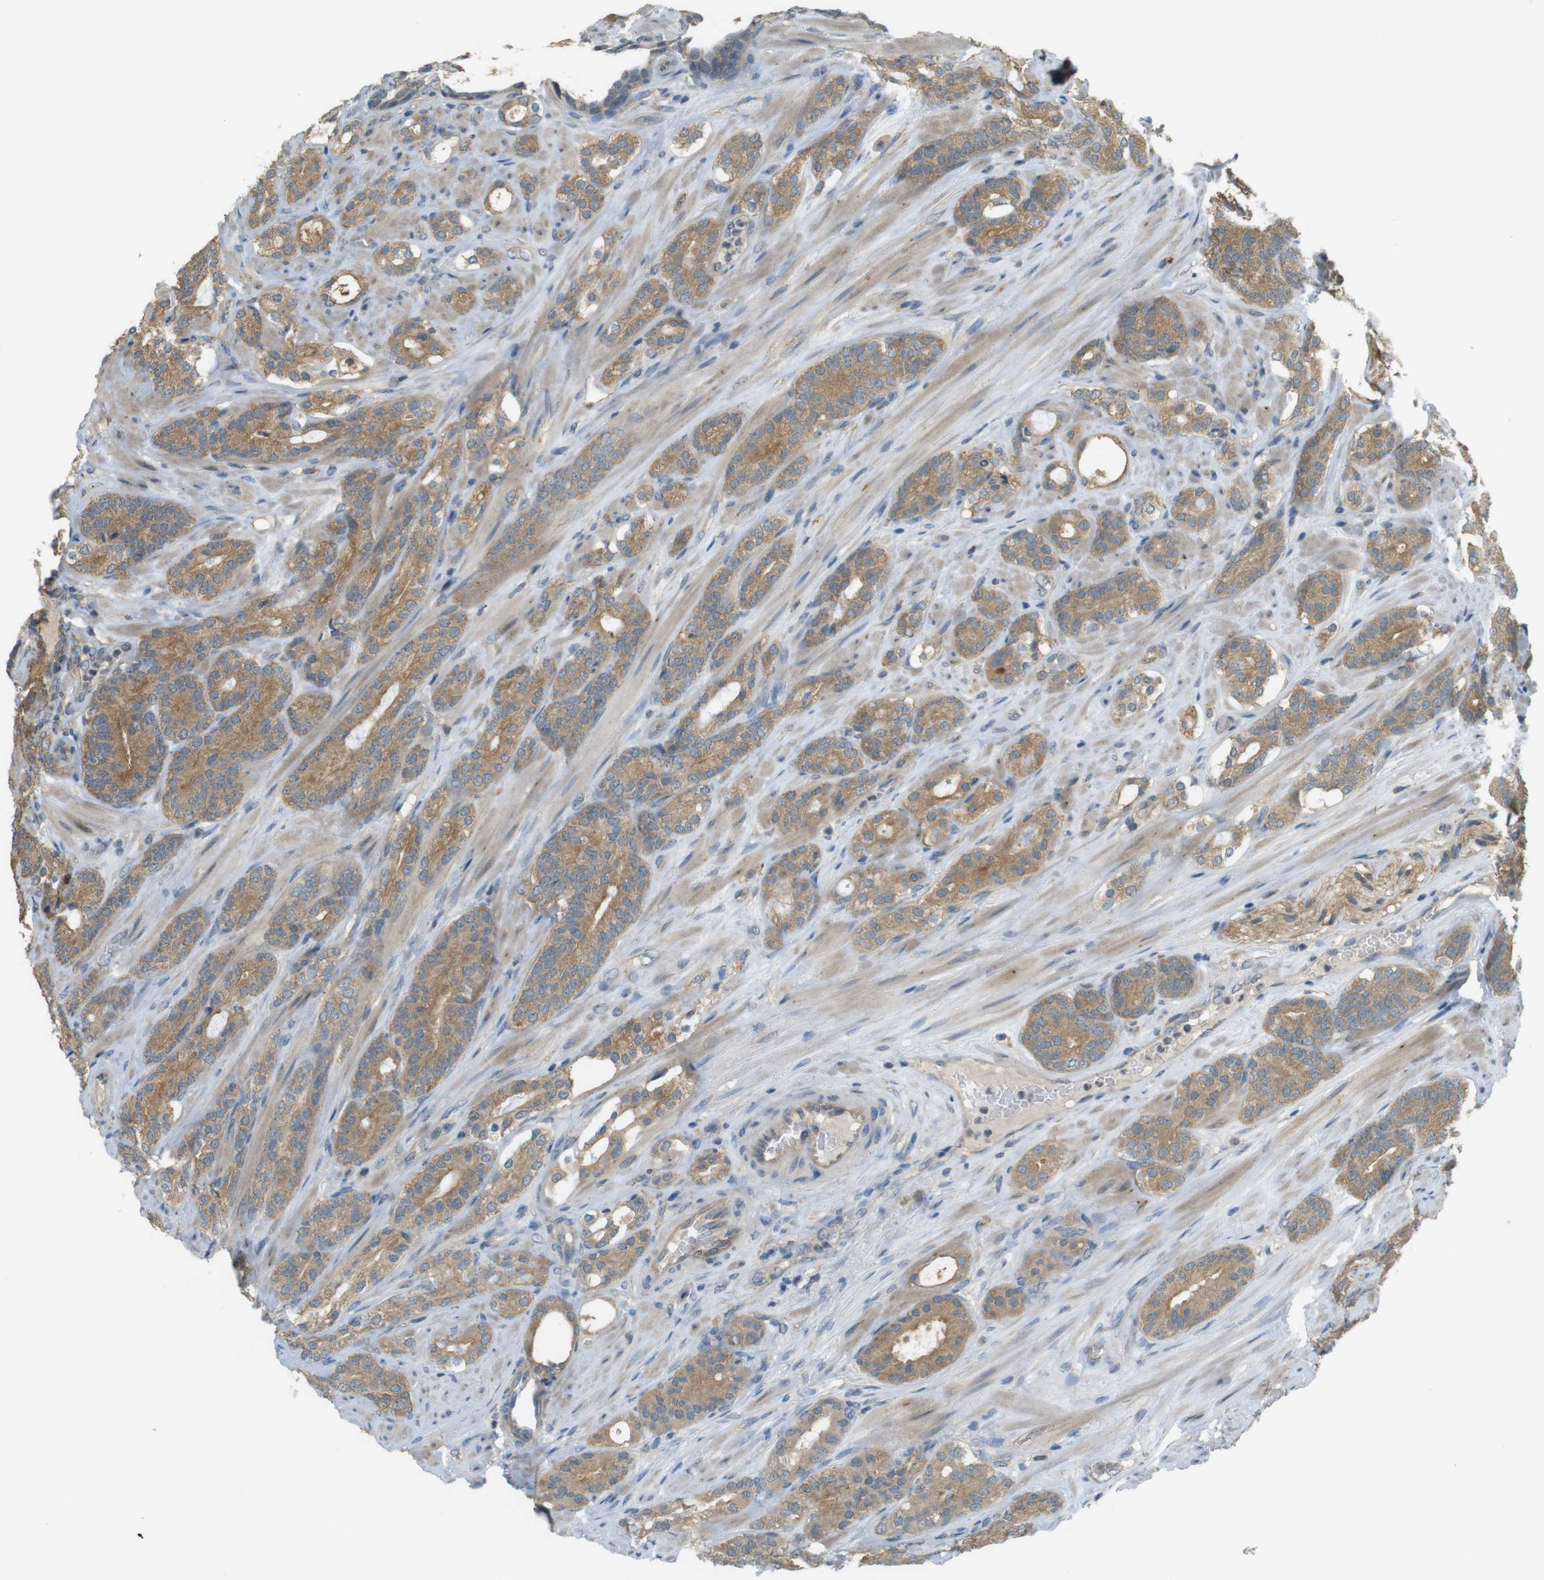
{"staining": {"intensity": "moderate", "quantity": ">75%", "location": "cytoplasmic/membranous"}, "tissue": "prostate cancer", "cell_type": "Tumor cells", "image_type": "cancer", "snomed": [{"axis": "morphology", "description": "Adenocarcinoma, Low grade"}, {"axis": "topography", "description": "Prostate"}], "caption": "The histopathology image displays a brown stain indicating the presence of a protein in the cytoplasmic/membranous of tumor cells in prostate cancer.", "gene": "ZDHHC20", "patient": {"sex": "male", "age": 63}}